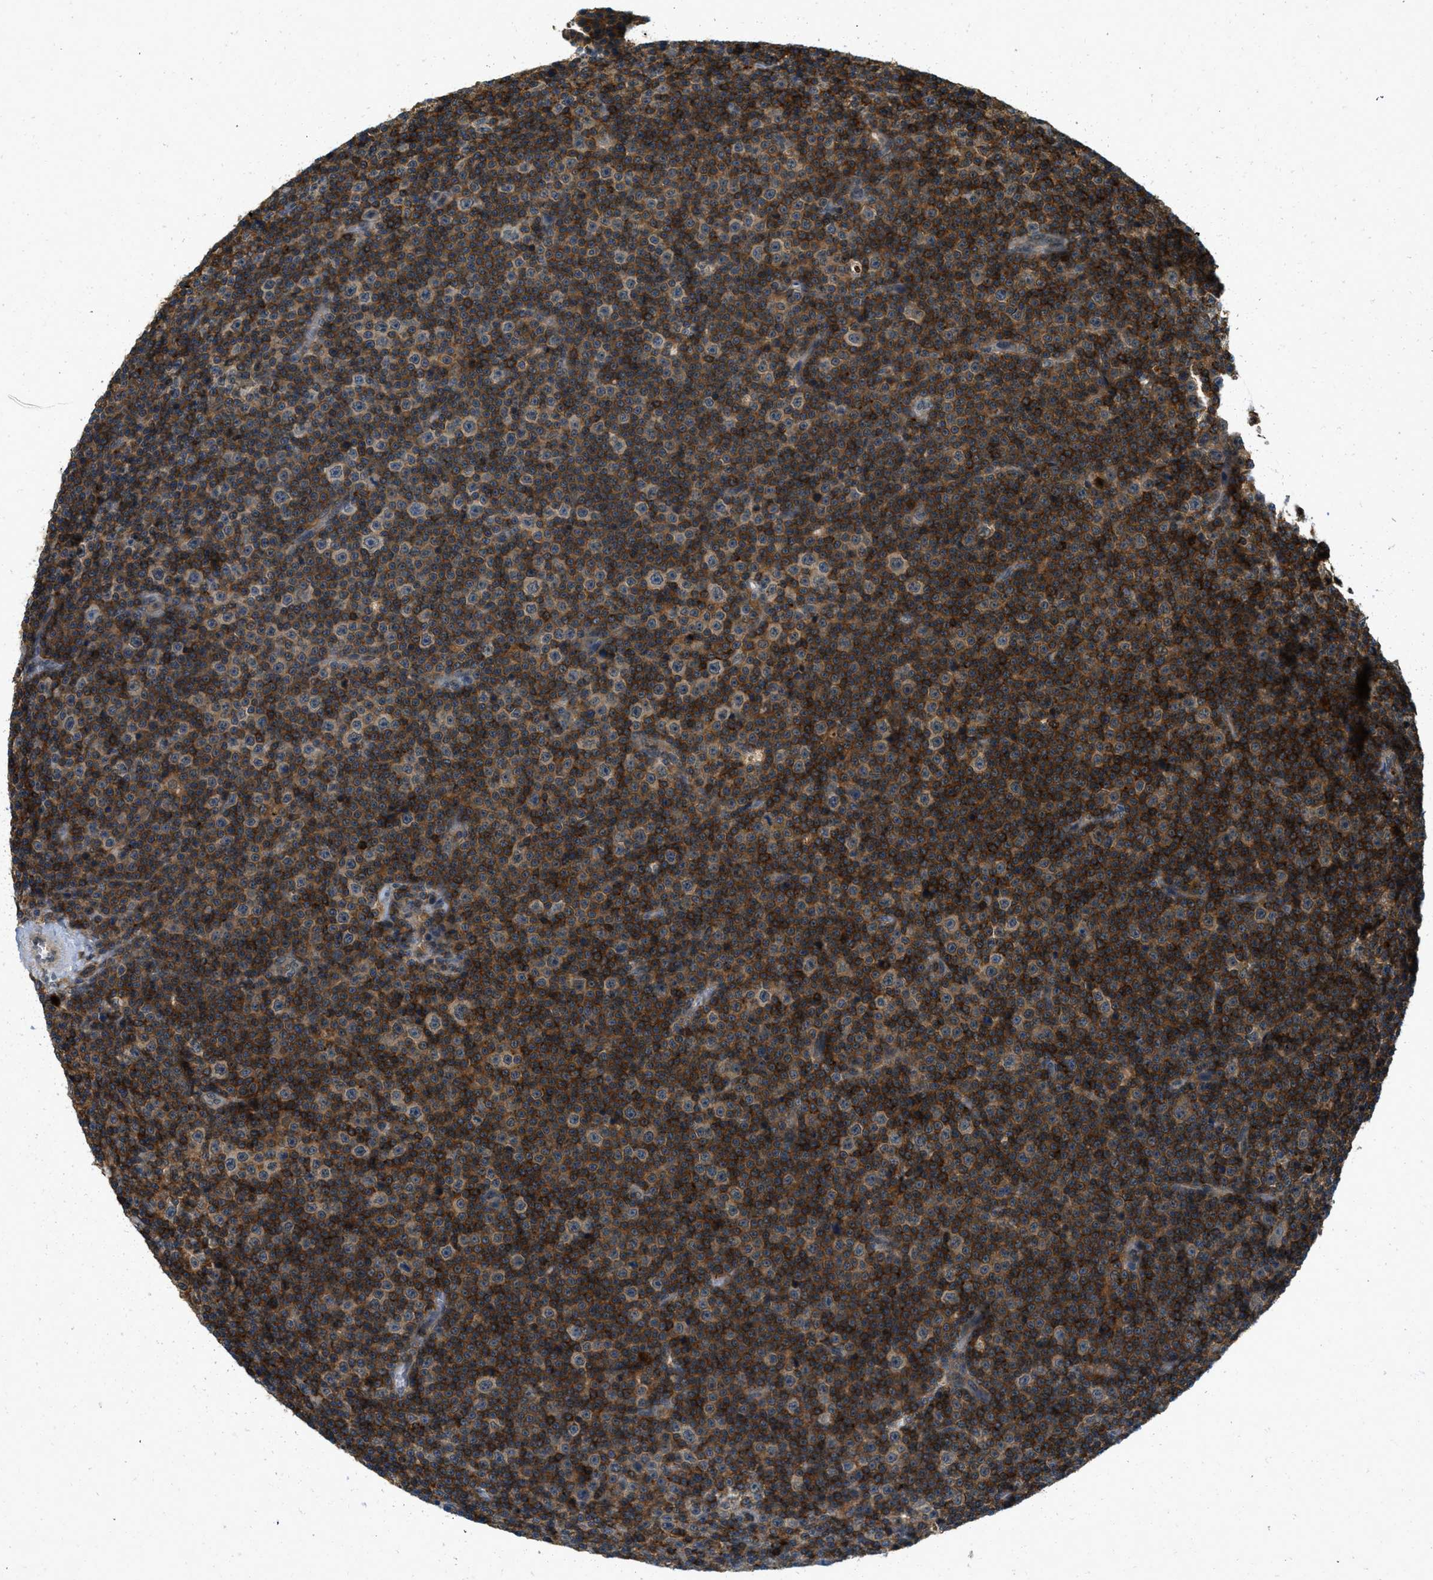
{"staining": {"intensity": "strong", "quantity": ">75%", "location": "cytoplasmic/membranous"}, "tissue": "lymphoma", "cell_type": "Tumor cells", "image_type": "cancer", "snomed": [{"axis": "morphology", "description": "Malignant lymphoma, non-Hodgkin's type, Low grade"}, {"axis": "topography", "description": "Lymph node"}], "caption": "IHC of malignant lymphoma, non-Hodgkin's type (low-grade) shows high levels of strong cytoplasmic/membranous expression in about >75% of tumor cells. The staining was performed using DAB (3,3'-diaminobenzidine) to visualize the protein expression in brown, while the nuclei were stained in blue with hematoxylin (Magnification: 20x).", "gene": "GMPPB", "patient": {"sex": "female", "age": 67}}